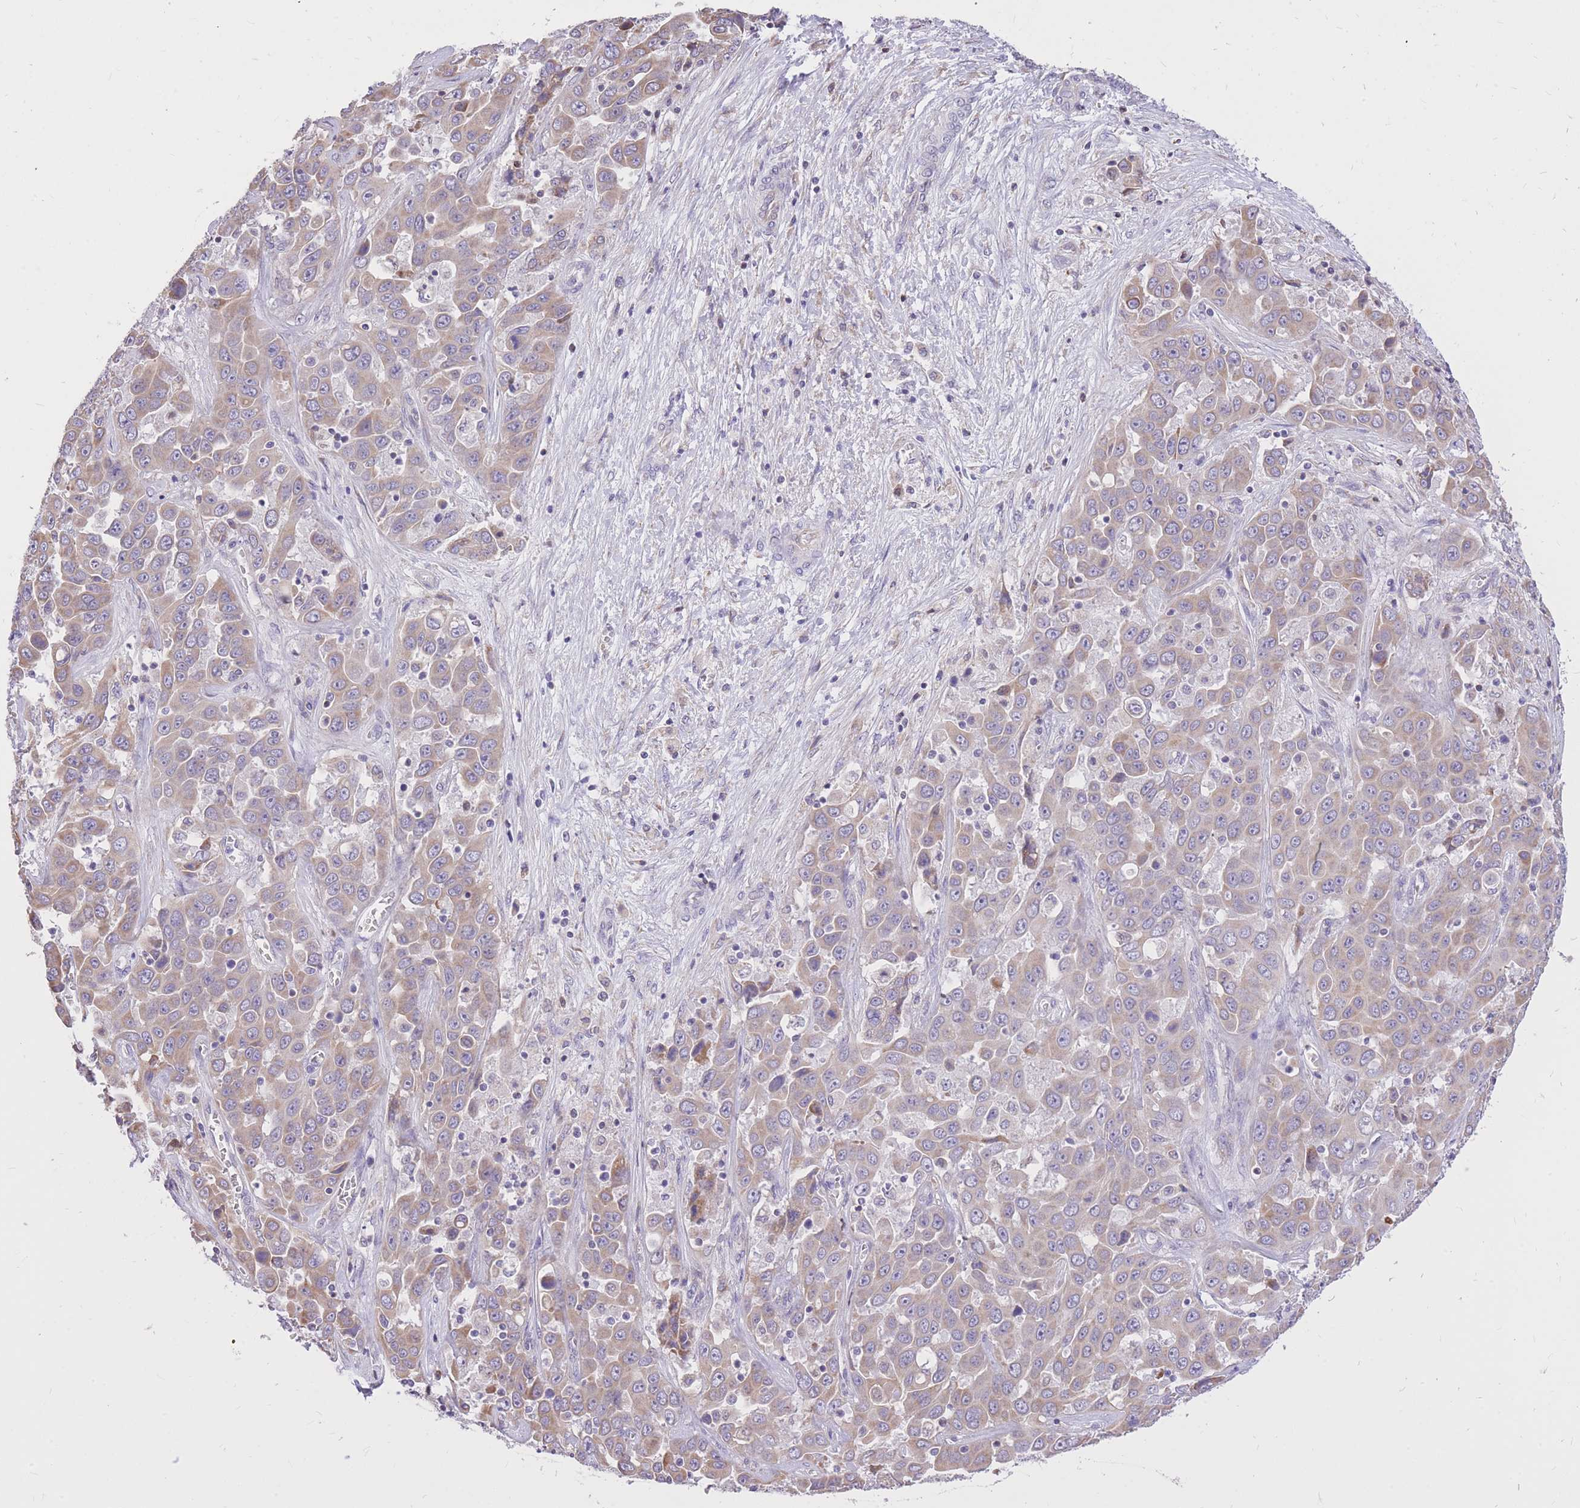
{"staining": {"intensity": "weak", "quantity": "<25%", "location": "cytoplasmic/membranous"}, "tissue": "liver cancer", "cell_type": "Tumor cells", "image_type": "cancer", "snomed": [{"axis": "morphology", "description": "Cholangiocarcinoma"}, {"axis": "topography", "description": "Liver"}], "caption": "High magnification brightfield microscopy of liver cholangiocarcinoma stained with DAB (3,3'-diaminobenzidine) (brown) and counterstained with hematoxylin (blue): tumor cells show no significant expression. (Brightfield microscopy of DAB (3,3'-diaminobenzidine) immunohistochemistry at high magnification).", "gene": "TOPAZ1", "patient": {"sex": "female", "age": 52}}